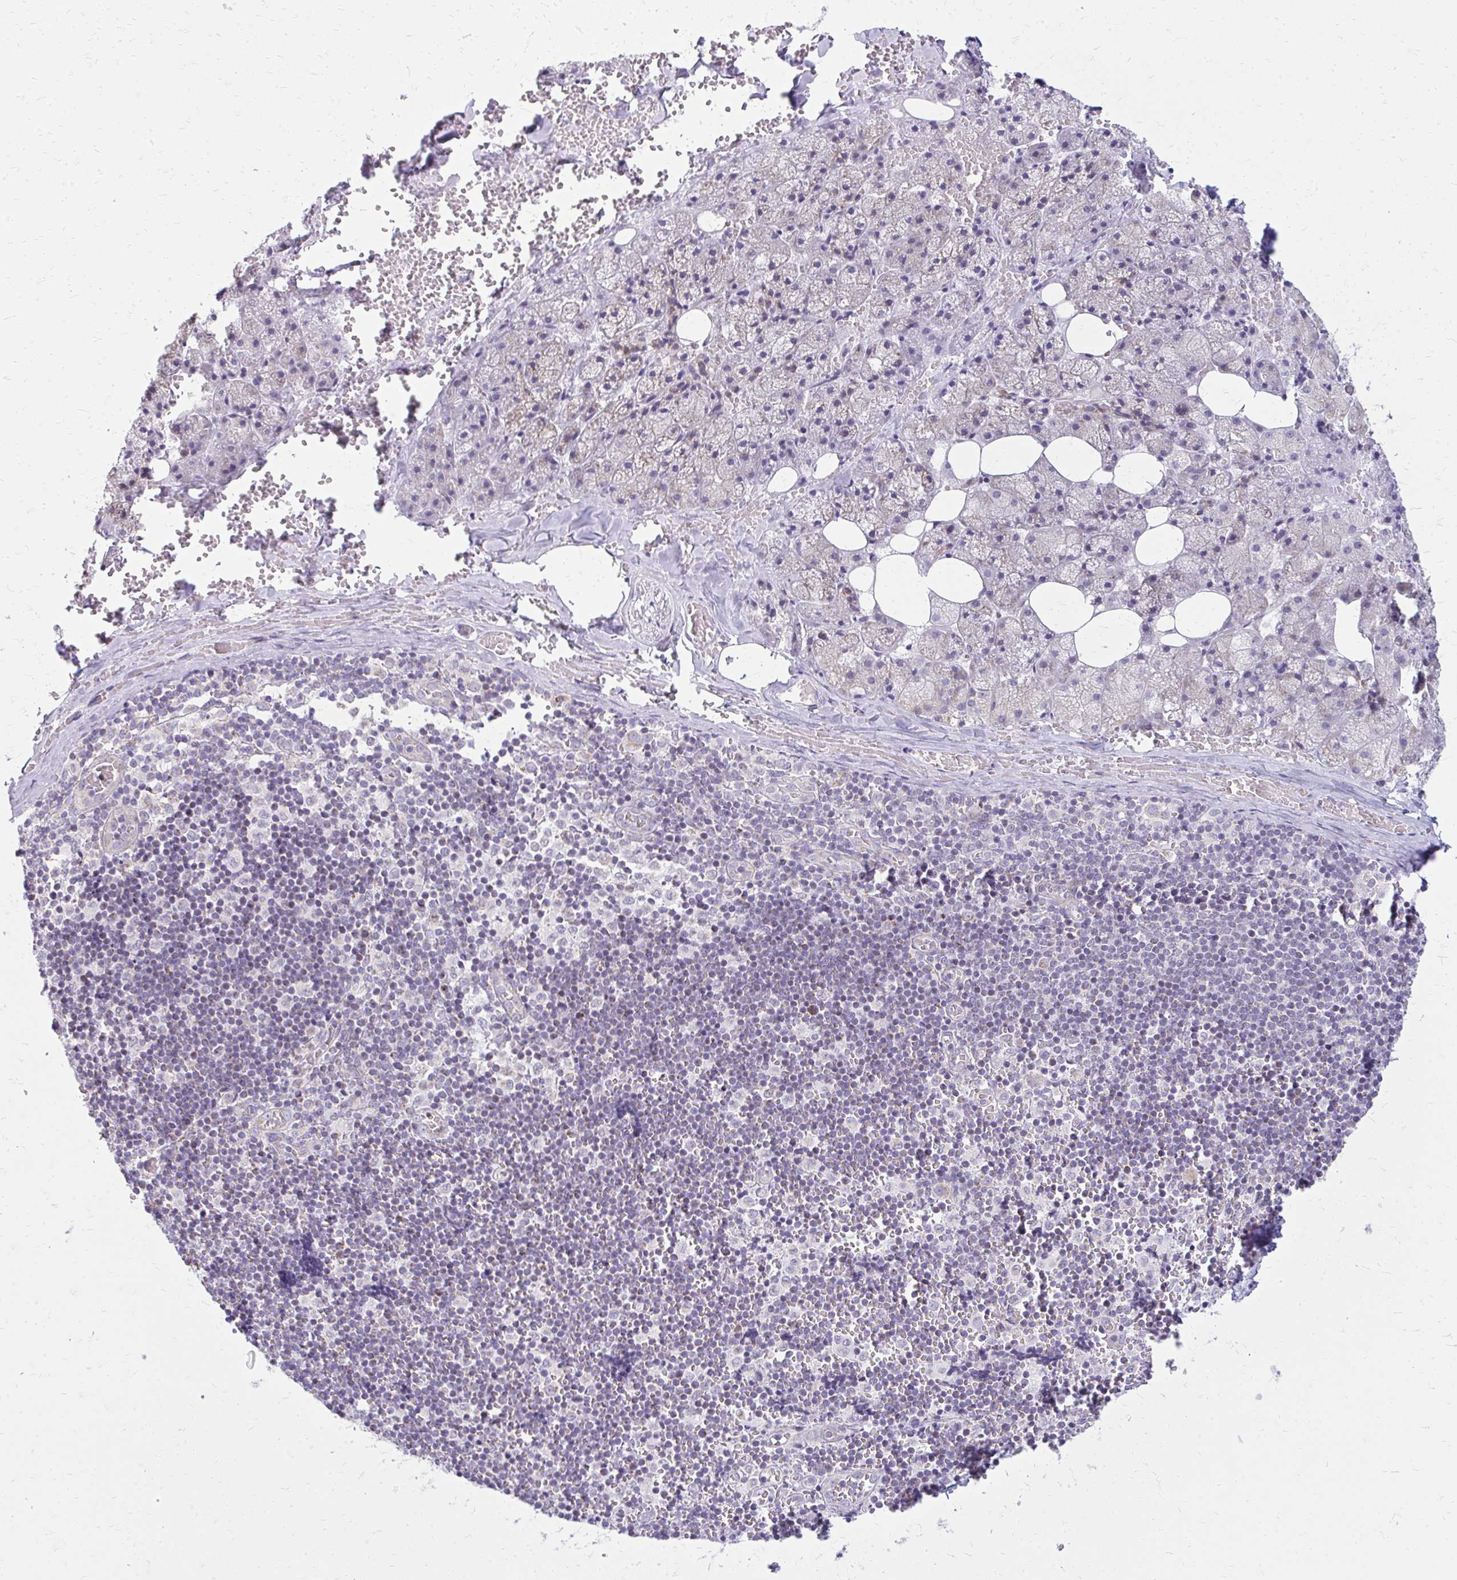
{"staining": {"intensity": "weak", "quantity": "<25%", "location": "cytoplasmic/membranous"}, "tissue": "salivary gland", "cell_type": "Glandular cells", "image_type": "normal", "snomed": [{"axis": "morphology", "description": "Normal tissue, NOS"}, {"axis": "topography", "description": "Salivary gland"}, {"axis": "topography", "description": "Peripheral nerve tissue"}], "caption": "Histopathology image shows no significant protein positivity in glandular cells of benign salivary gland. (DAB immunohistochemistry (IHC) visualized using brightfield microscopy, high magnification).", "gene": "IFIT1", "patient": {"sex": "male", "age": 38}}